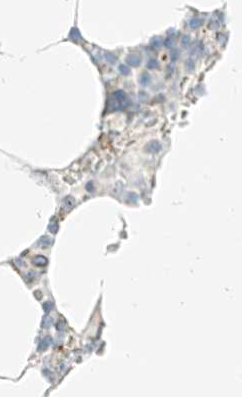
{"staining": {"intensity": "strong", "quantity": "<25%", "location": "cytoplasmic/membranous"}, "tissue": "bone marrow", "cell_type": "Hematopoietic cells", "image_type": "normal", "snomed": [{"axis": "morphology", "description": "Normal tissue, NOS"}, {"axis": "topography", "description": "Bone marrow"}], "caption": "Immunohistochemical staining of benign human bone marrow demonstrates strong cytoplasmic/membranous protein expression in approximately <25% of hematopoietic cells.", "gene": "TMEM87B", "patient": {"sex": "male", "age": 70}}